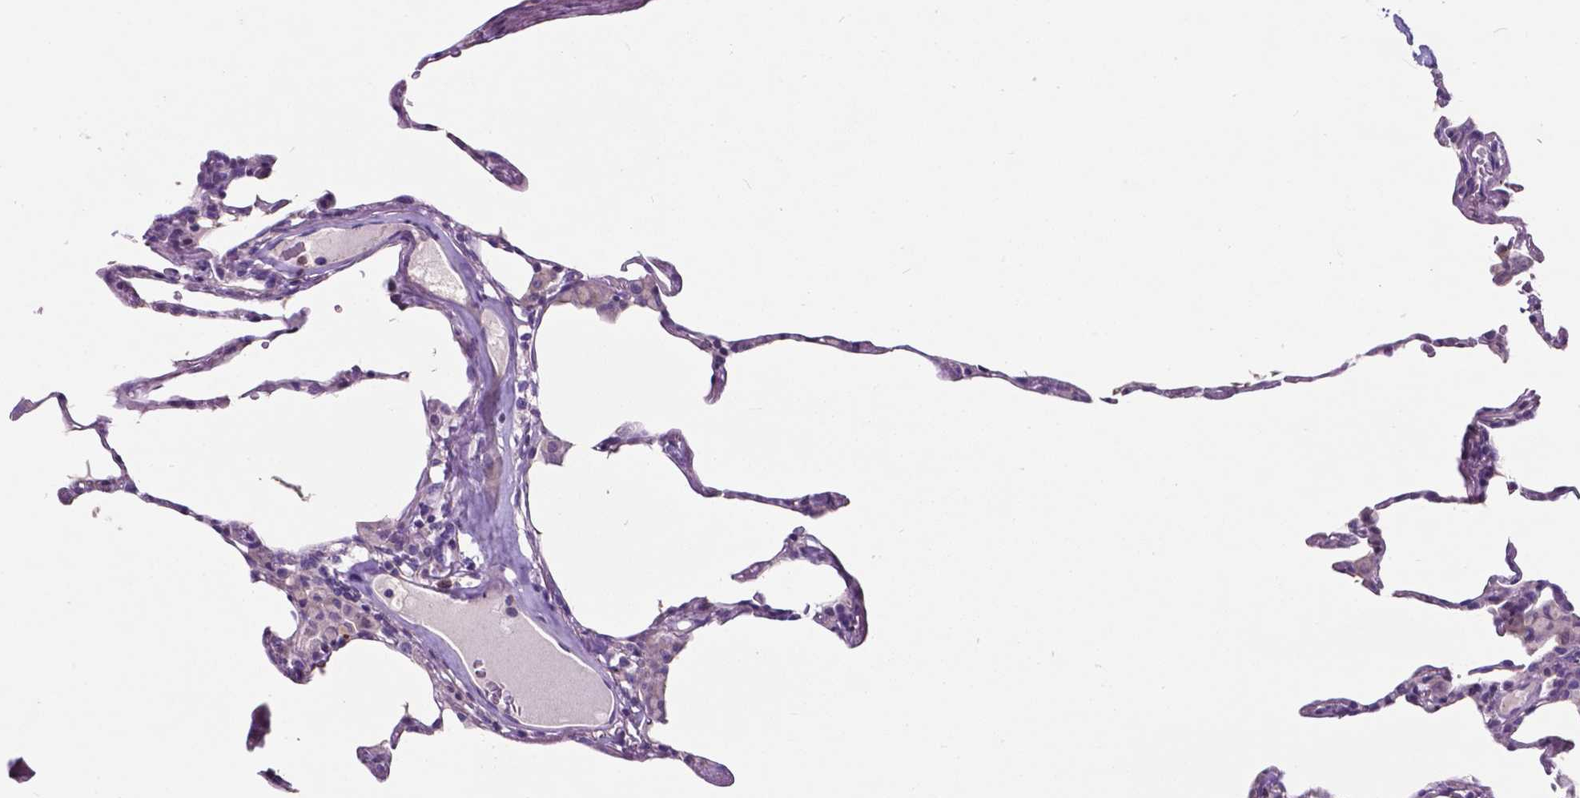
{"staining": {"intensity": "negative", "quantity": "none", "location": "none"}, "tissue": "lung", "cell_type": "Alveolar cells", "image_type": "normal", "snomed": [{"axis": "morphology", "description": "Normal tissue, NOS"}, {"axis": "topography", "description": "Lung"}], "caption": "IHC histopathology image of benign lung: lung stained with DAB (3,3'-diaminobenzidine) reveals no significant protein positivity in alveolar cells.", "gene": "PLSCR1", "patient": {"sex": "female", "age": 57}}